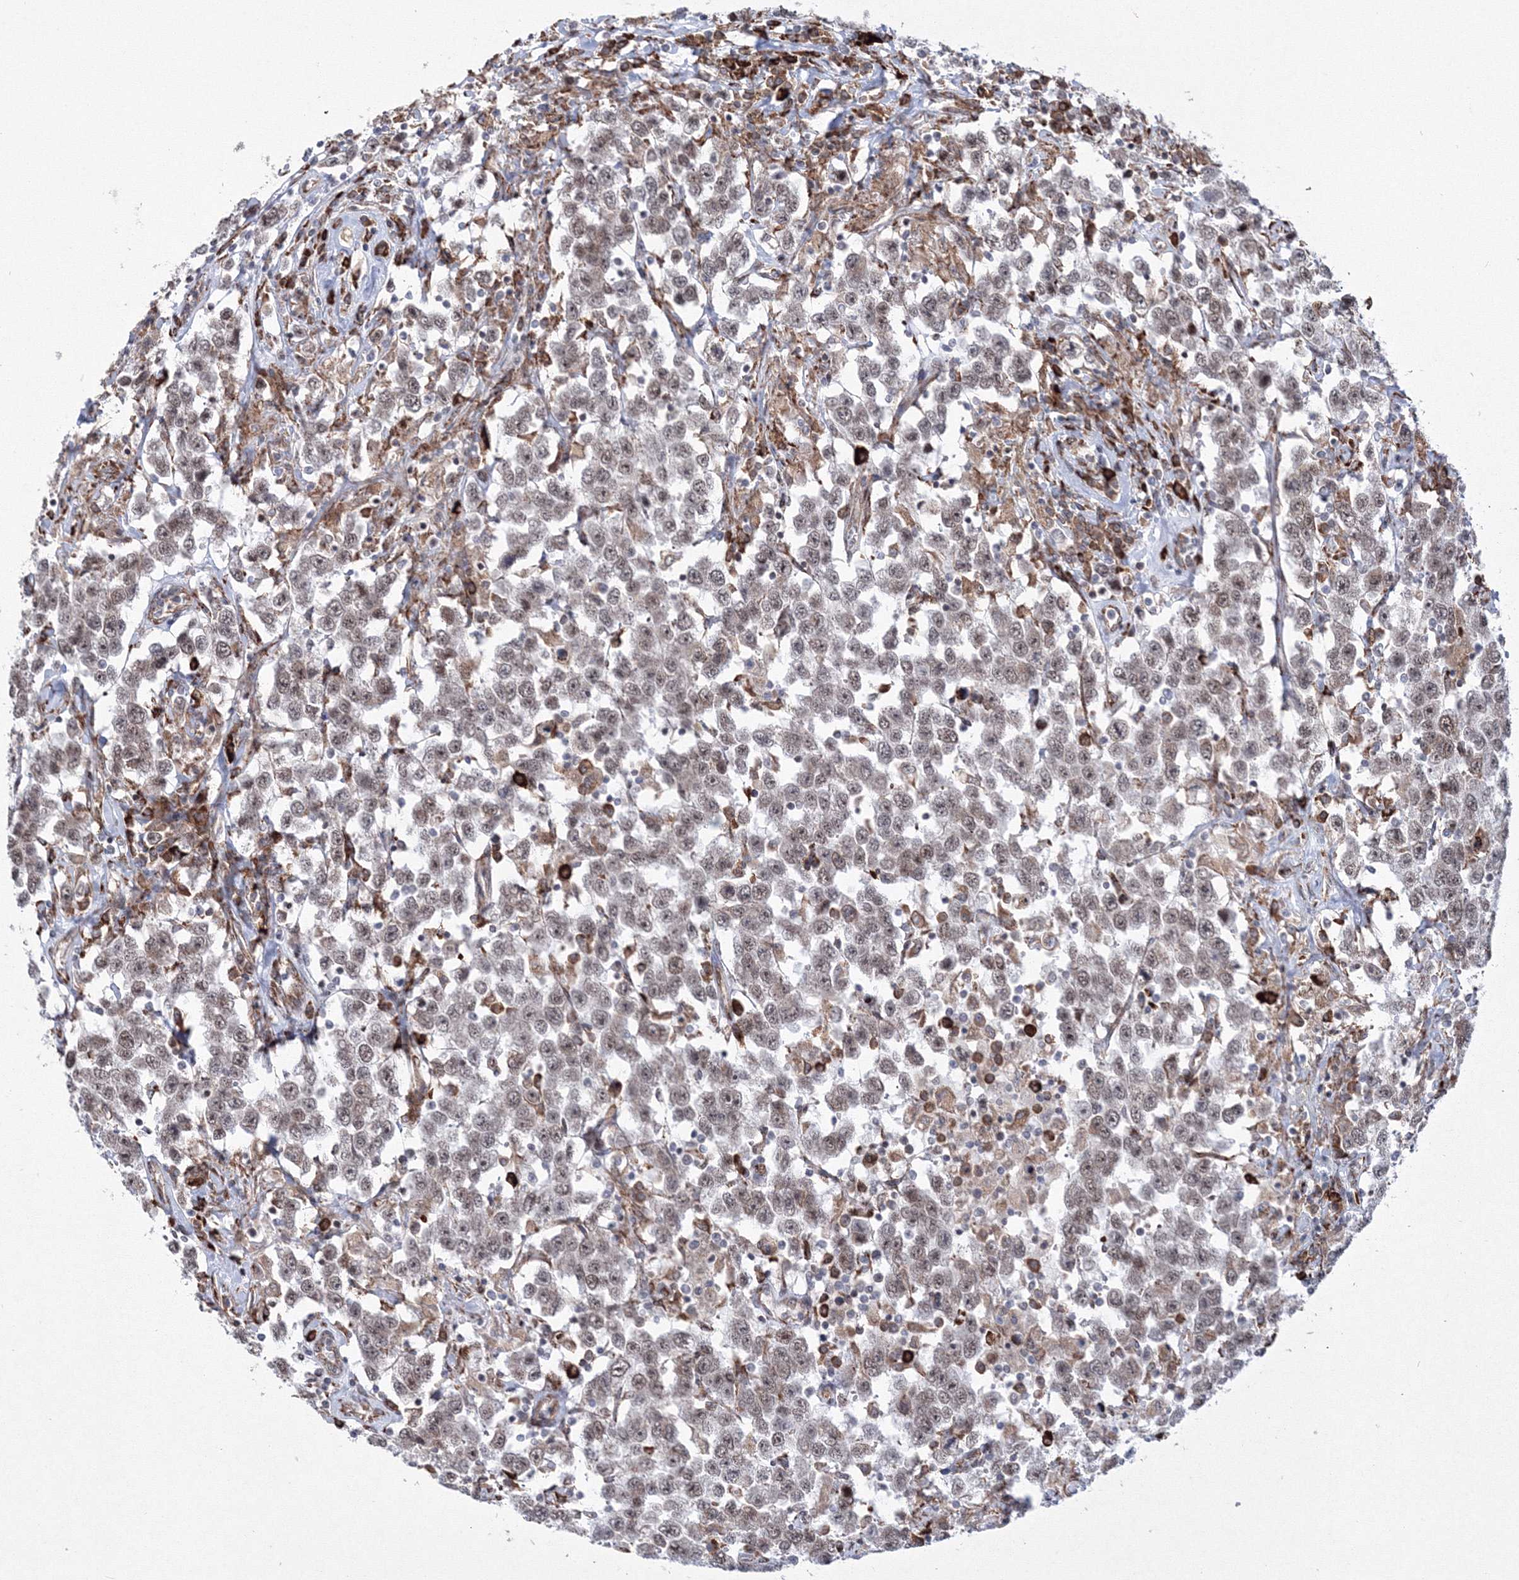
{"staining": {"intensity": "weak", "quantity": ">75%", "location": "nuclear"}, "tissue": "testis cancer", "cell_type": "Tumor cells", "image_type": "cancer", "snomed": [{"axis": "morphology", "description": "Seminoma, NOS"}, {"axis": "topography", "description": "Testis"}], "caption": "Protein staining reveals weak nuclear staining in approximately >75% of tumor cells in testis seminoma.", "gene": "EFCAB12", "patient": {"sex": "male", "age": 41}}